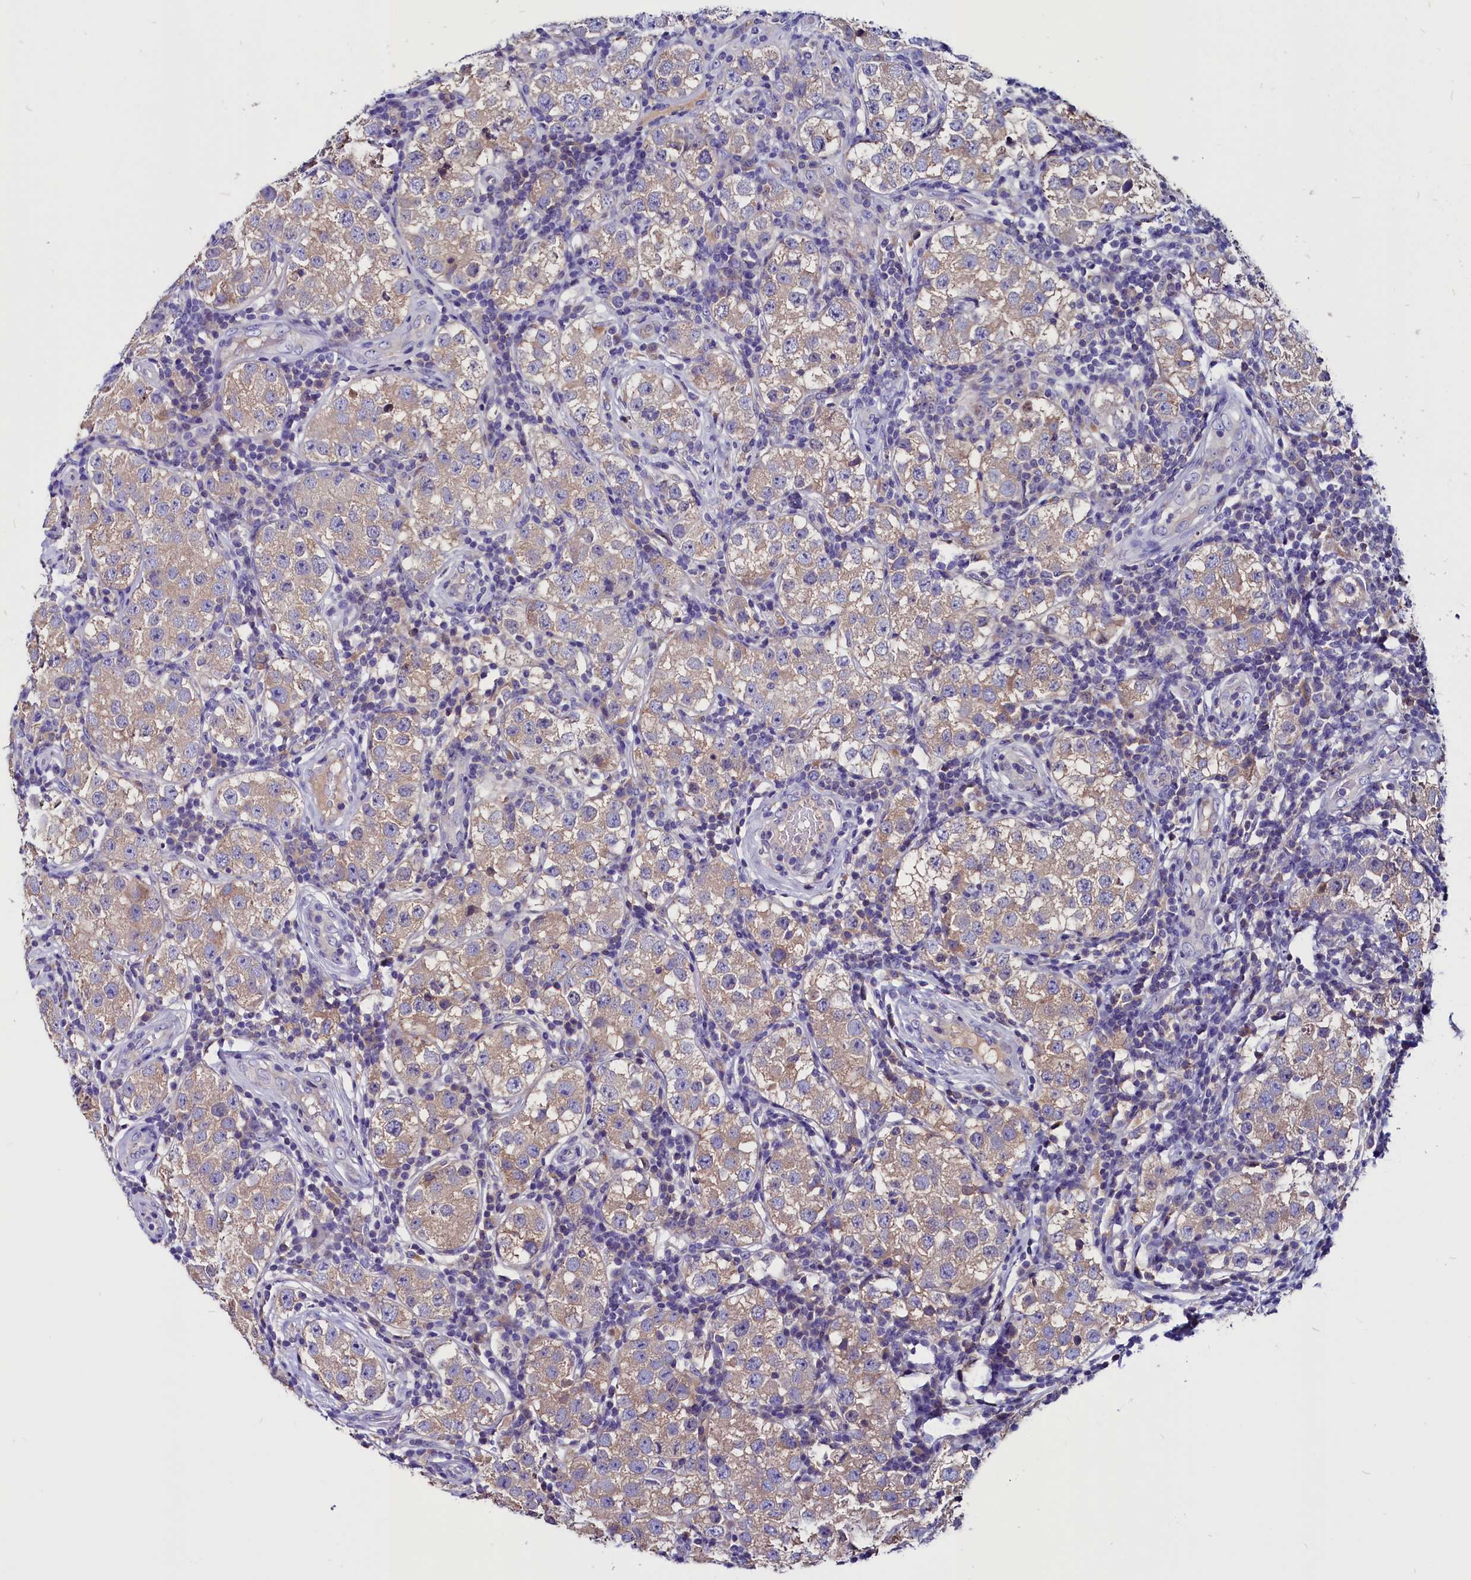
{"staining": {"intensity": "weak", "quantity": "25%-75%", "location": "cytoplasmic/membranous"}, "tissue": "testis cancer", "cell_type": "Tumor cells", "image_type": "cancer", "snomed": [{"axis": "morphology", "description": "Seminoma, NOS"}, {"axis": "topography", "description": "Testis"}], "caption": "Testis cancer stained with a protein marker demonstrates weak staining in tumor cells.", "gene": "CCBE1", "patient": {"sex": "male", "age": 34}}